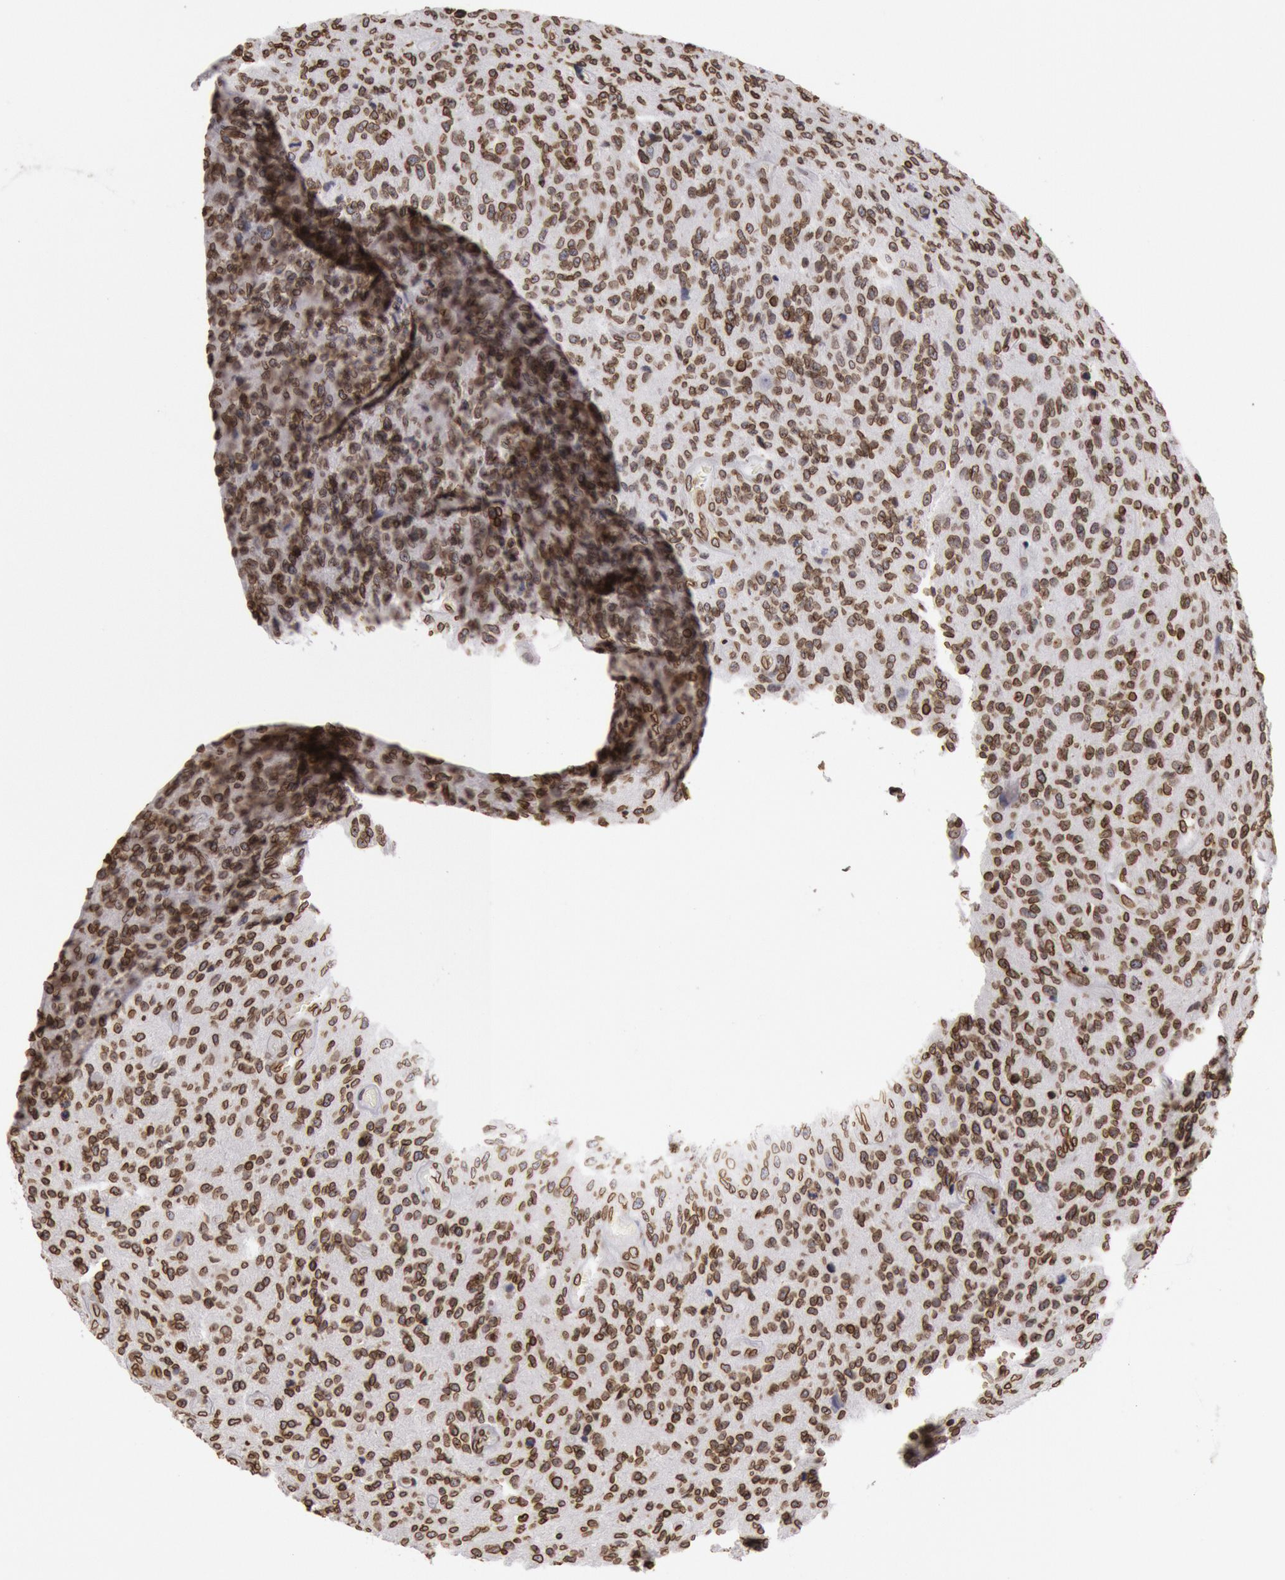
{"staining": {"intensity": "strong", "quantity": ">75%", "location": "cytoplasmic/membranous,nuclear"}, "tissue": "glioma", "cell_type": "Tumor cells", "image_type": "cancer", "snomed": [{"axis": "morphology", "description": "Glioma, malignant, High grade"}, {"axis": "topography", "description": "Brain"}], "caption": "Strong cytoplasmic/membranous and nuclear staining for a protein is identified in approximately >75% of tumor cells of malignant glioma (high-grade) using immunohistochemistry (IHC).", "gene": "SUN2", "patient": {"sex": "male", "age": 36}}